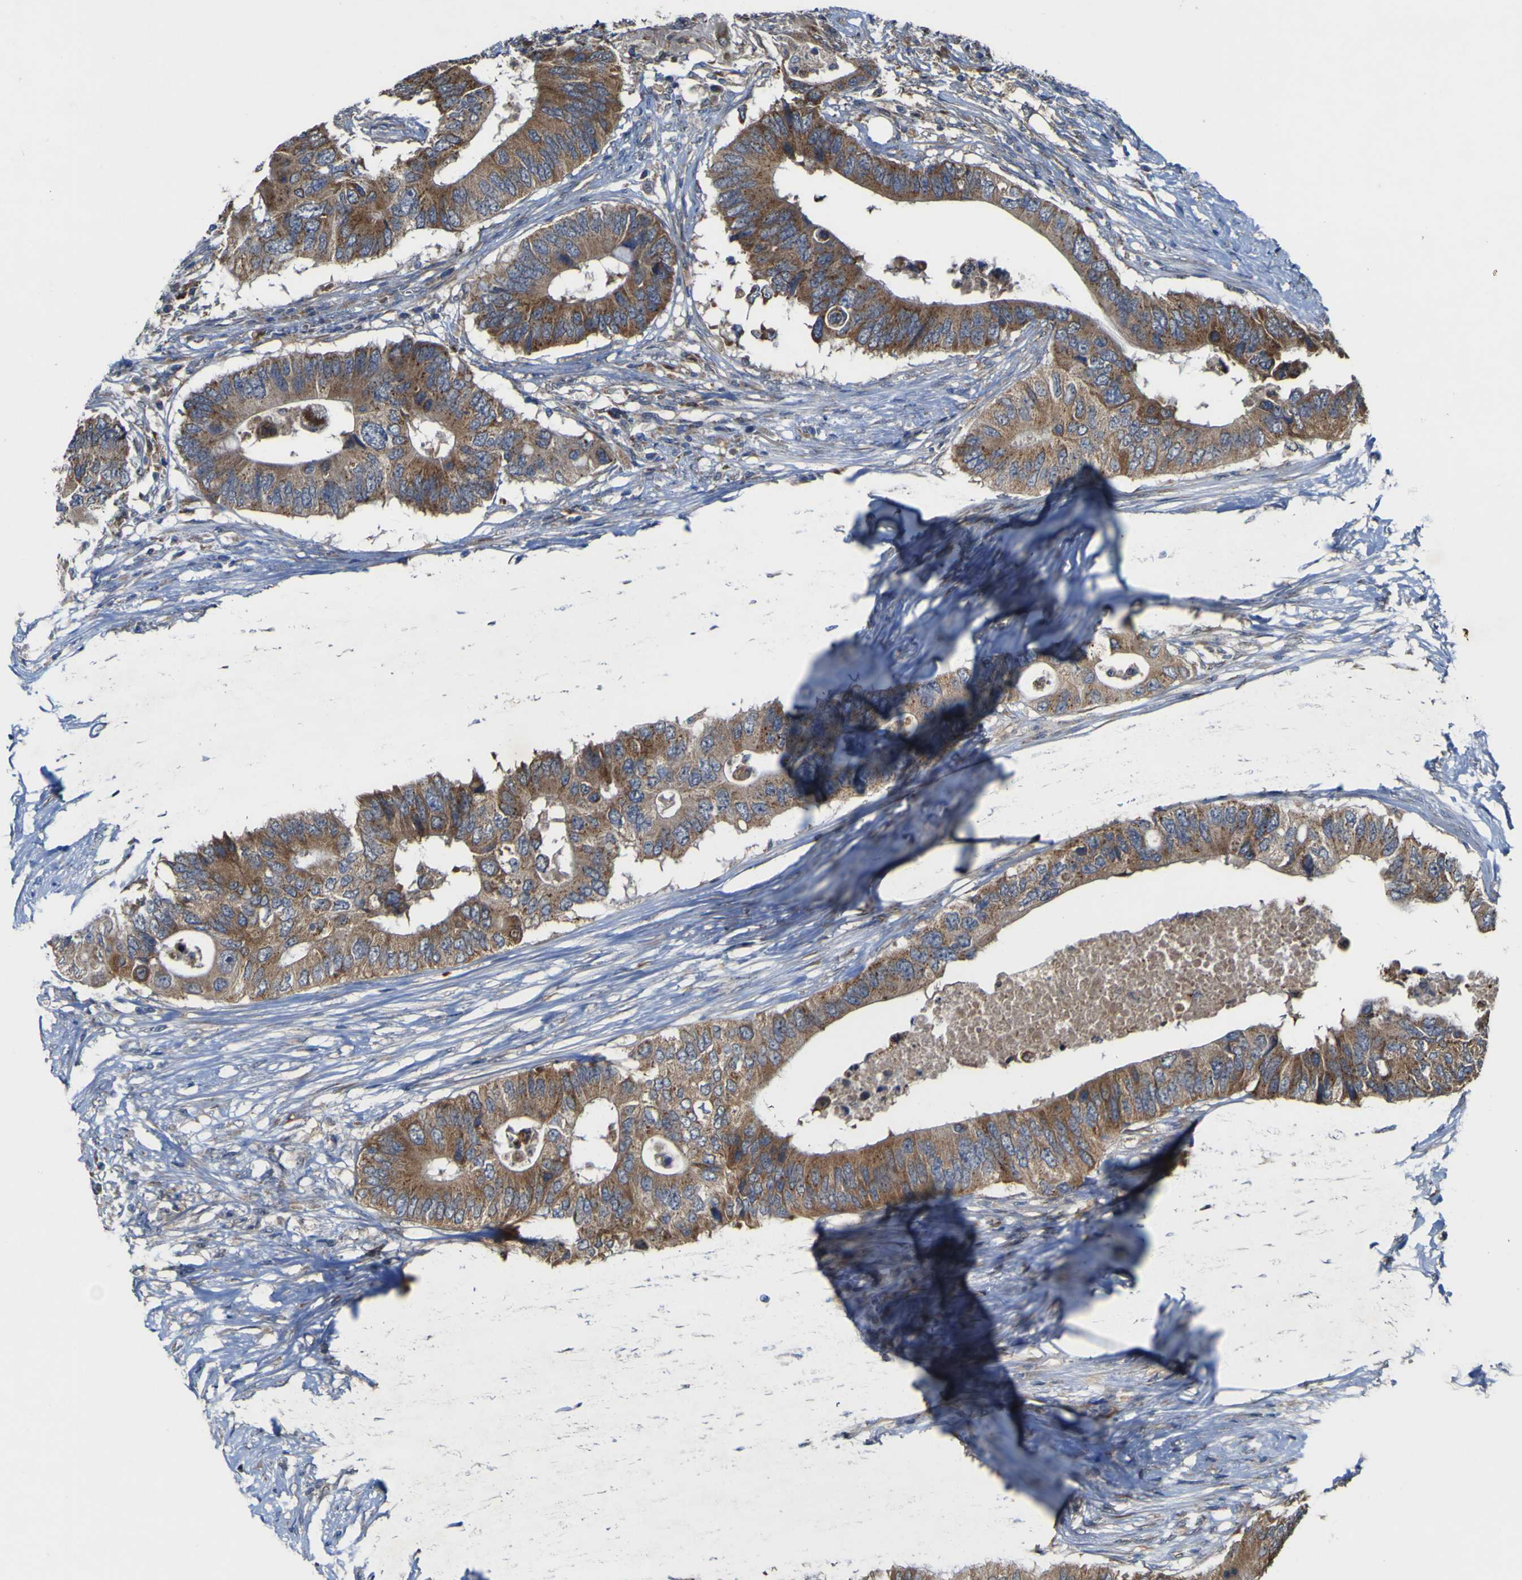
{"staining": {"intensity": "moderate", "quantity": "25%-75%", "location": "cytoplasmic/membranous"}, "tissue": "colorectal cancer", "cell_type": "Tumor cells", "image_type": "cancer", "snomed": [{"axis": "morphology", "description": "Adenocarcinoma, NOS"}, {"axis": "topography", "description": "Colon"}], "caption": "Colorectal cancer stained with a protein marker demonstrates moderate staining in tumor cells.", "gene": "IRAK2", "patient": {"sex": "male", "age": 71}}